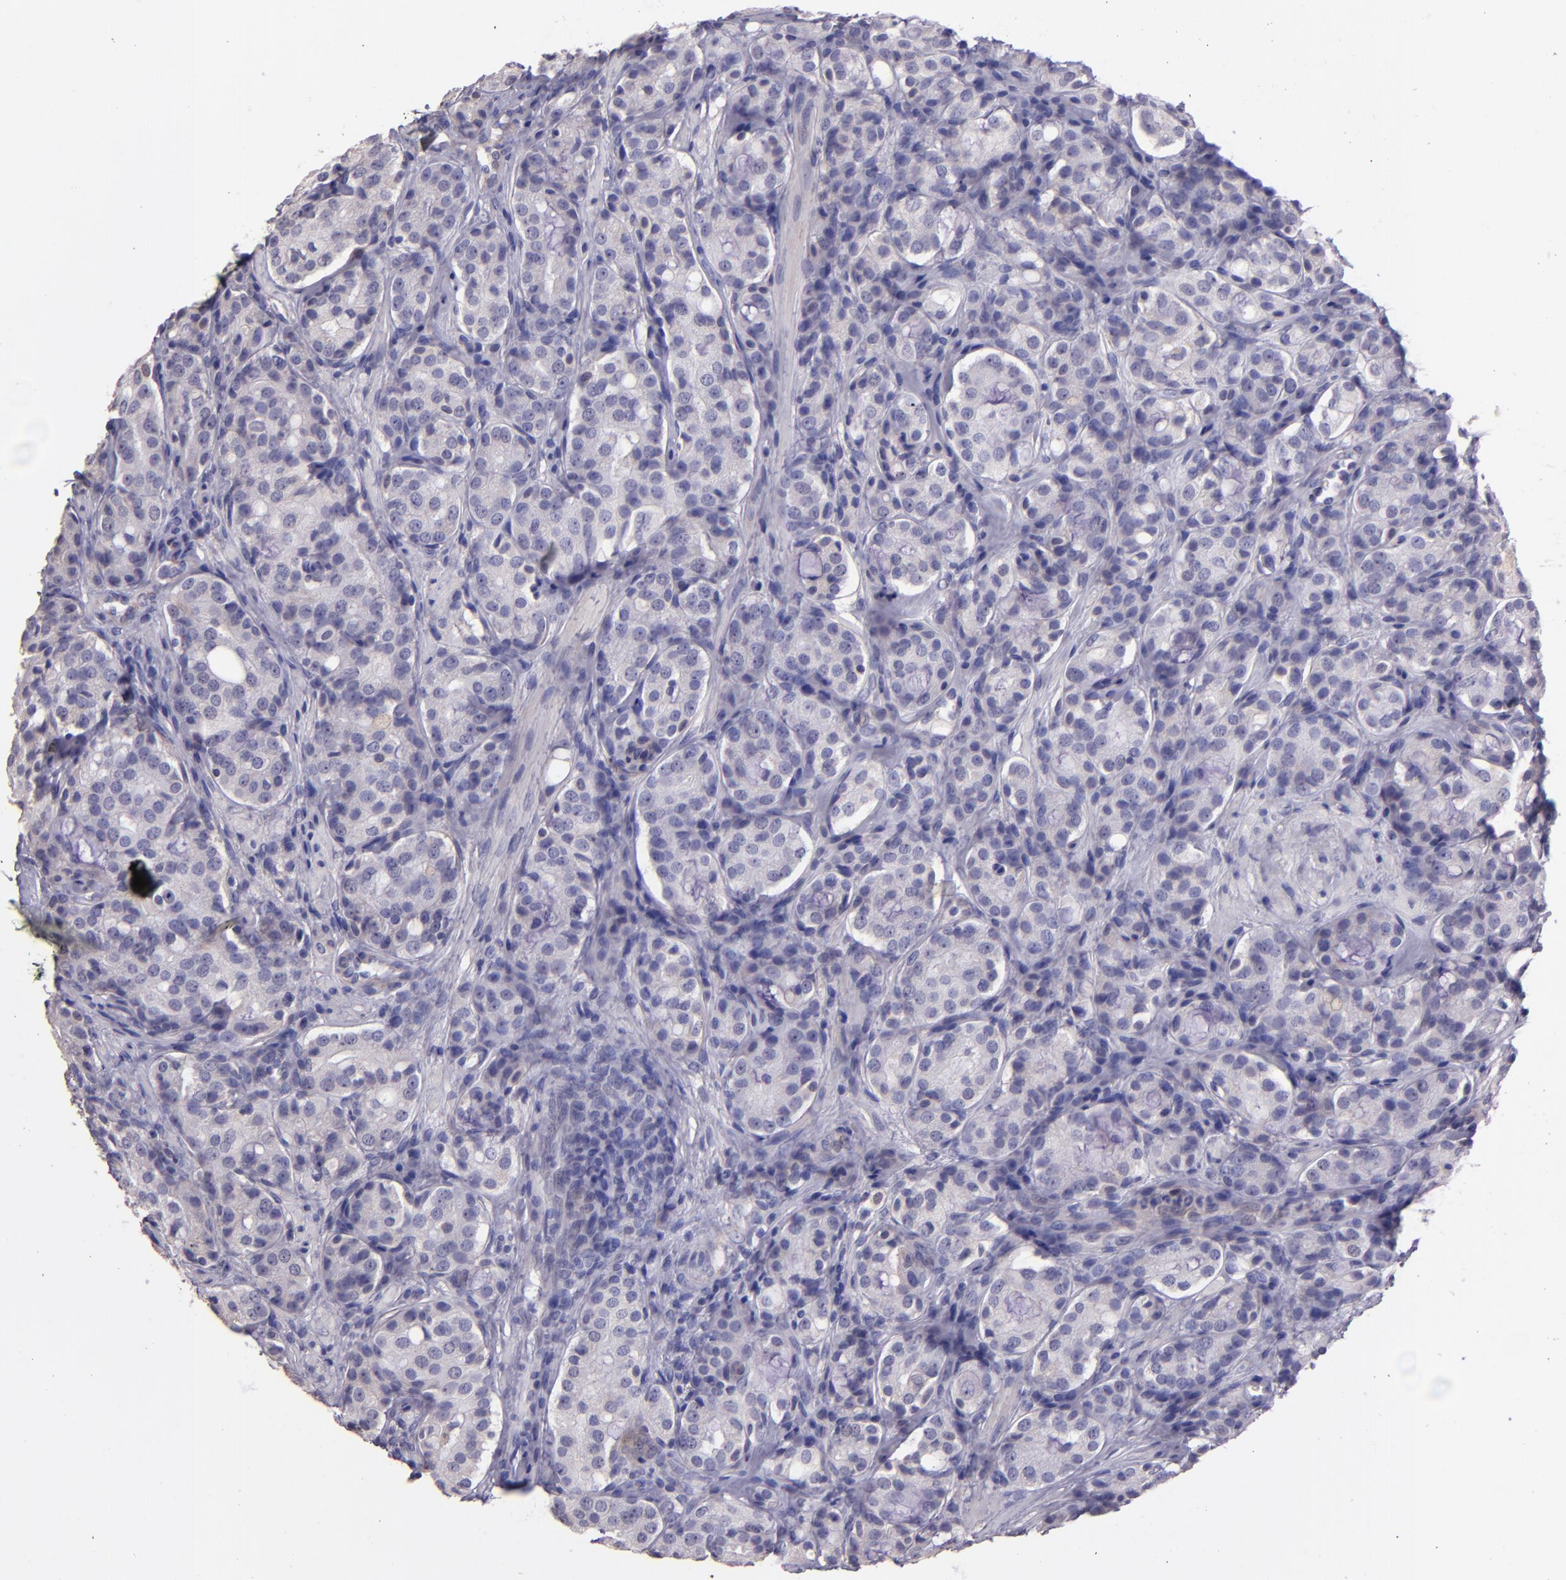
{"staining": {"intensity": "negative", "quantity": "none", "location": "none"}, "tissue": "prostate cancer", "cell_type": "Tumor cells", "image_type": "cancer", "snomed": [{"axis": "morphology", "description": "Adenocarcinoma, High grade"}, {"axis": "topography", "description": "Prostate"}], "caption": "Photomicrograph shows no protein expression in tumor cells of prostate high-grade adenocarcinoma tissue. (DAB IHC with hematoxylin counter stain).", "gene": "PAPPA", "patient": {"sex": "male", "age": 72}}